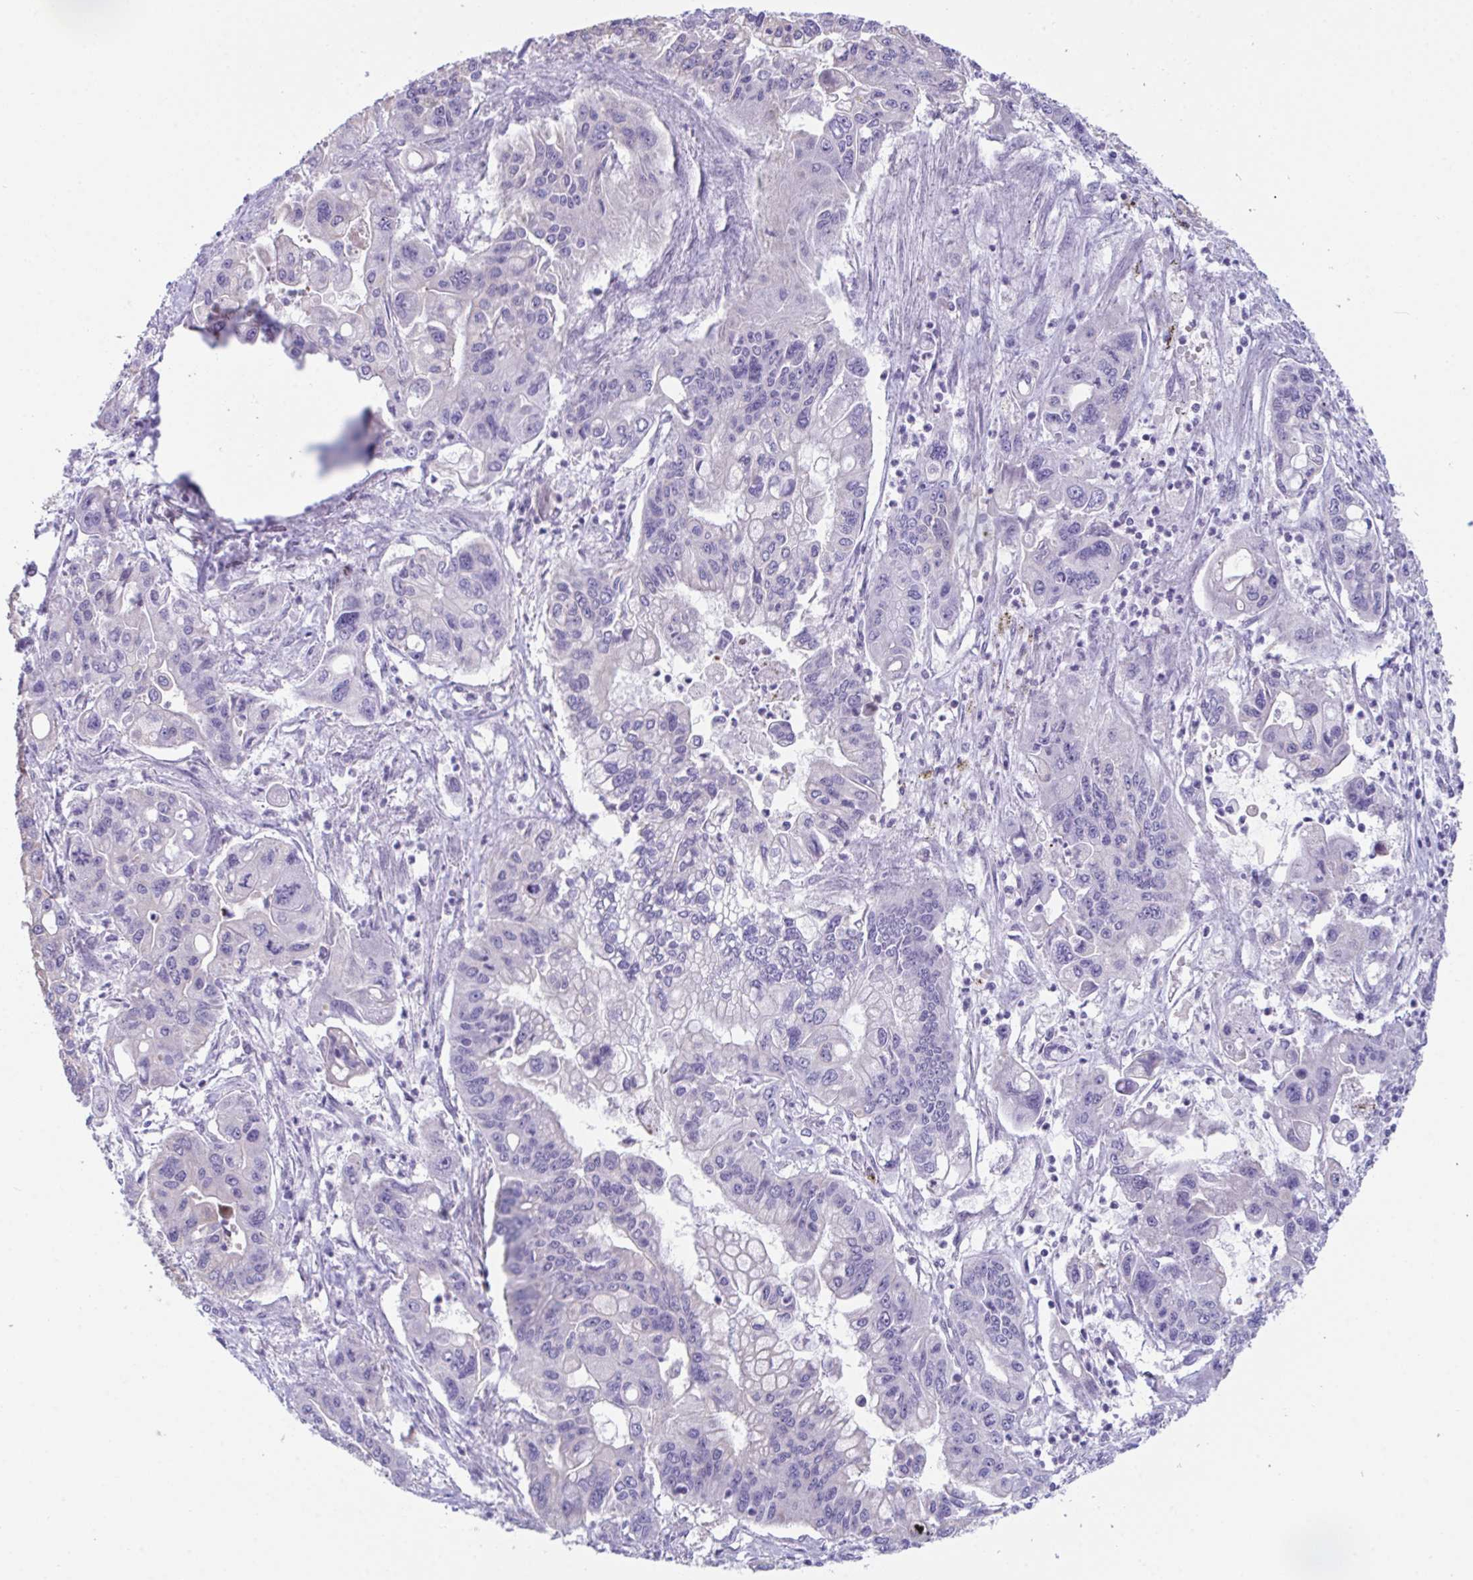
{"staining": {"intensity": "negative", "quantity": "none", "location": "none"}, "tissue": "pancreatic cancer", "cell_type": "Tumor cells", "image_type": "cancer", "snomed": [{"axis": "morphology", "description": "Adenocarcinoma, NOS"}, {"axis": "topography", "description": "Pancreas"}], "caption": "Immunohistochemical staining of human adenocarcinoma (pancreatic) exhibits no significant staining in tumor cells.", "gene": "ATP6V0D2", "patient": {"sex": "male", "age": 62}}